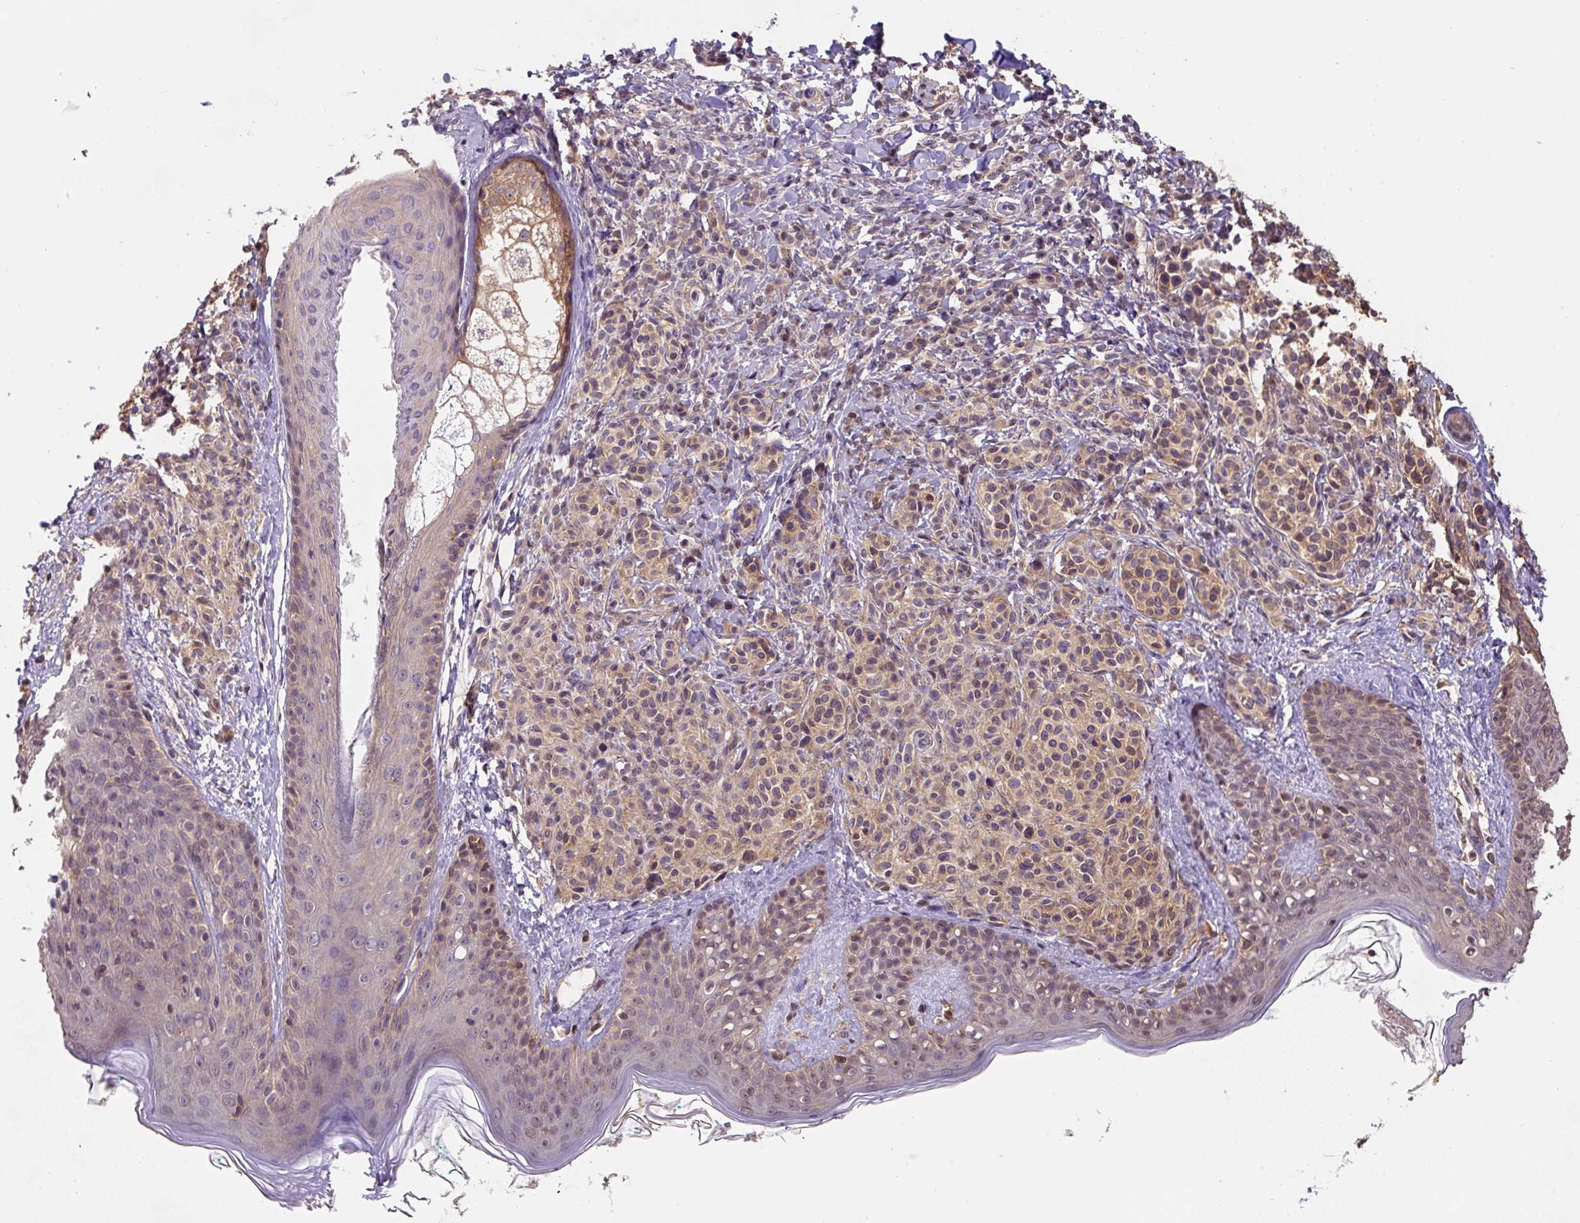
{"staining": {"intensity": "strong", "quantity": "25%-75%", "location": "cytoplasmic/membranous"}, "tissue": "skin", "cell_type": "Fibroblasts", "image_type": "normal", "snomed": [{"axis": "morphology", "description": "Normal tissue, NOS"}, {"axis": "topography", "description": "Skin"}], "caption": "Protein staining exhibits strong cytoplasmic/membranous positivity in about 25%-75% of fibroblasts in benign skin. Nuclei are stained in blue.", "gene": "ST13", "patient": {"sex": "male", "age": 16}}